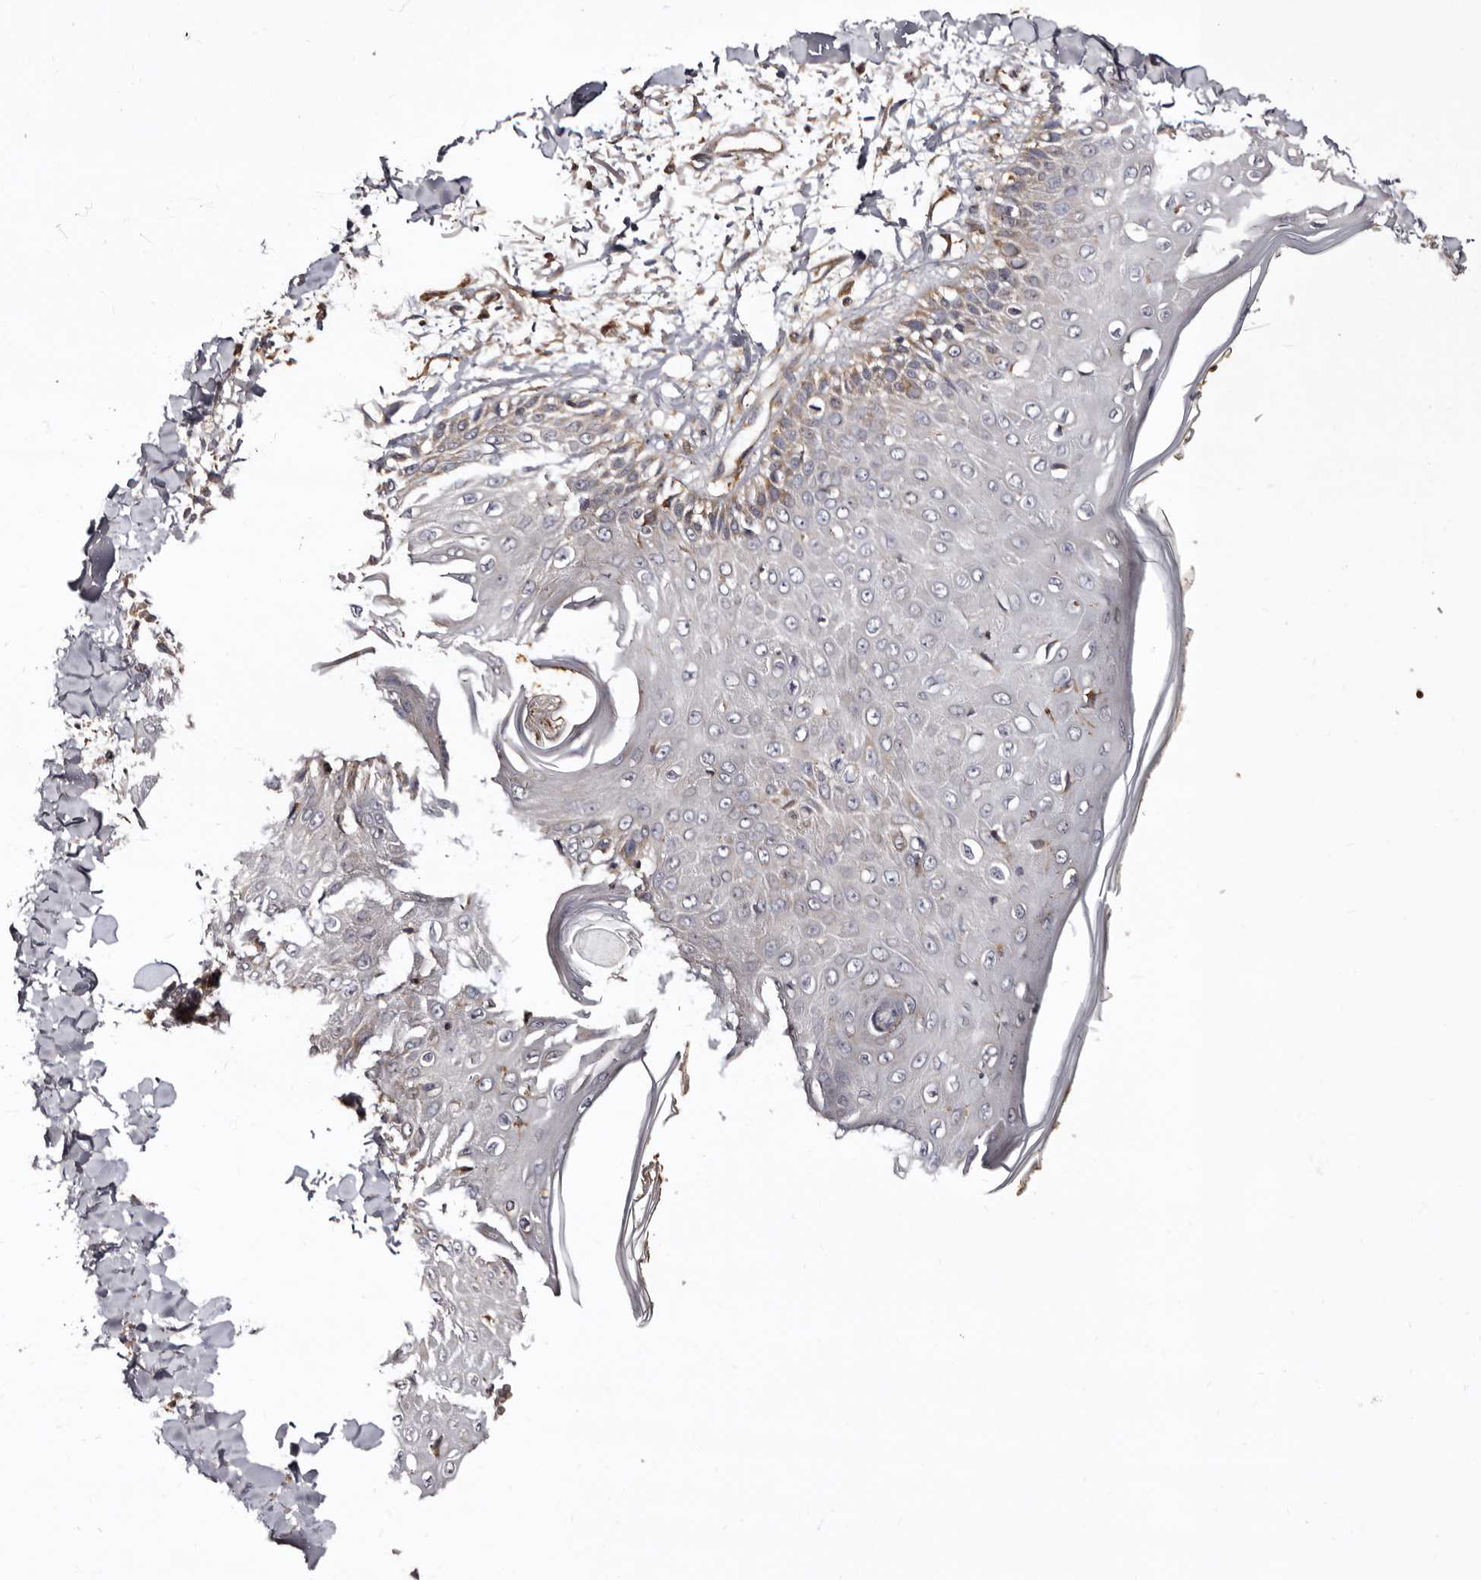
{"staining": {"intensity": "moderate", "quantity": "25%-75%", "location": "cytoplasmic/membranous"}, "tissue": "skin", "cell_type": "Fibroblasts", "image_type": "normal", "snomed": [{"axis": "morphology", "description": "Normal tissue, NOS"}, {"axis": "morphology", "description": "Squamous cell carcinoma, NOS"}, {"axis": "topography", "description": "Skin"}, {"axis": "topography", "description": "Peripheral nerve tissue"}], "caption": "Fibroblasts demonstrate moderate cytoplasmic/membranous expression in approximately 25%-75% of cells in benign skin. The protein is shown in brown color, while the nuclei are stained blue.", "gene": "BAX", "patient": {"sex": "male", "age": 83}}